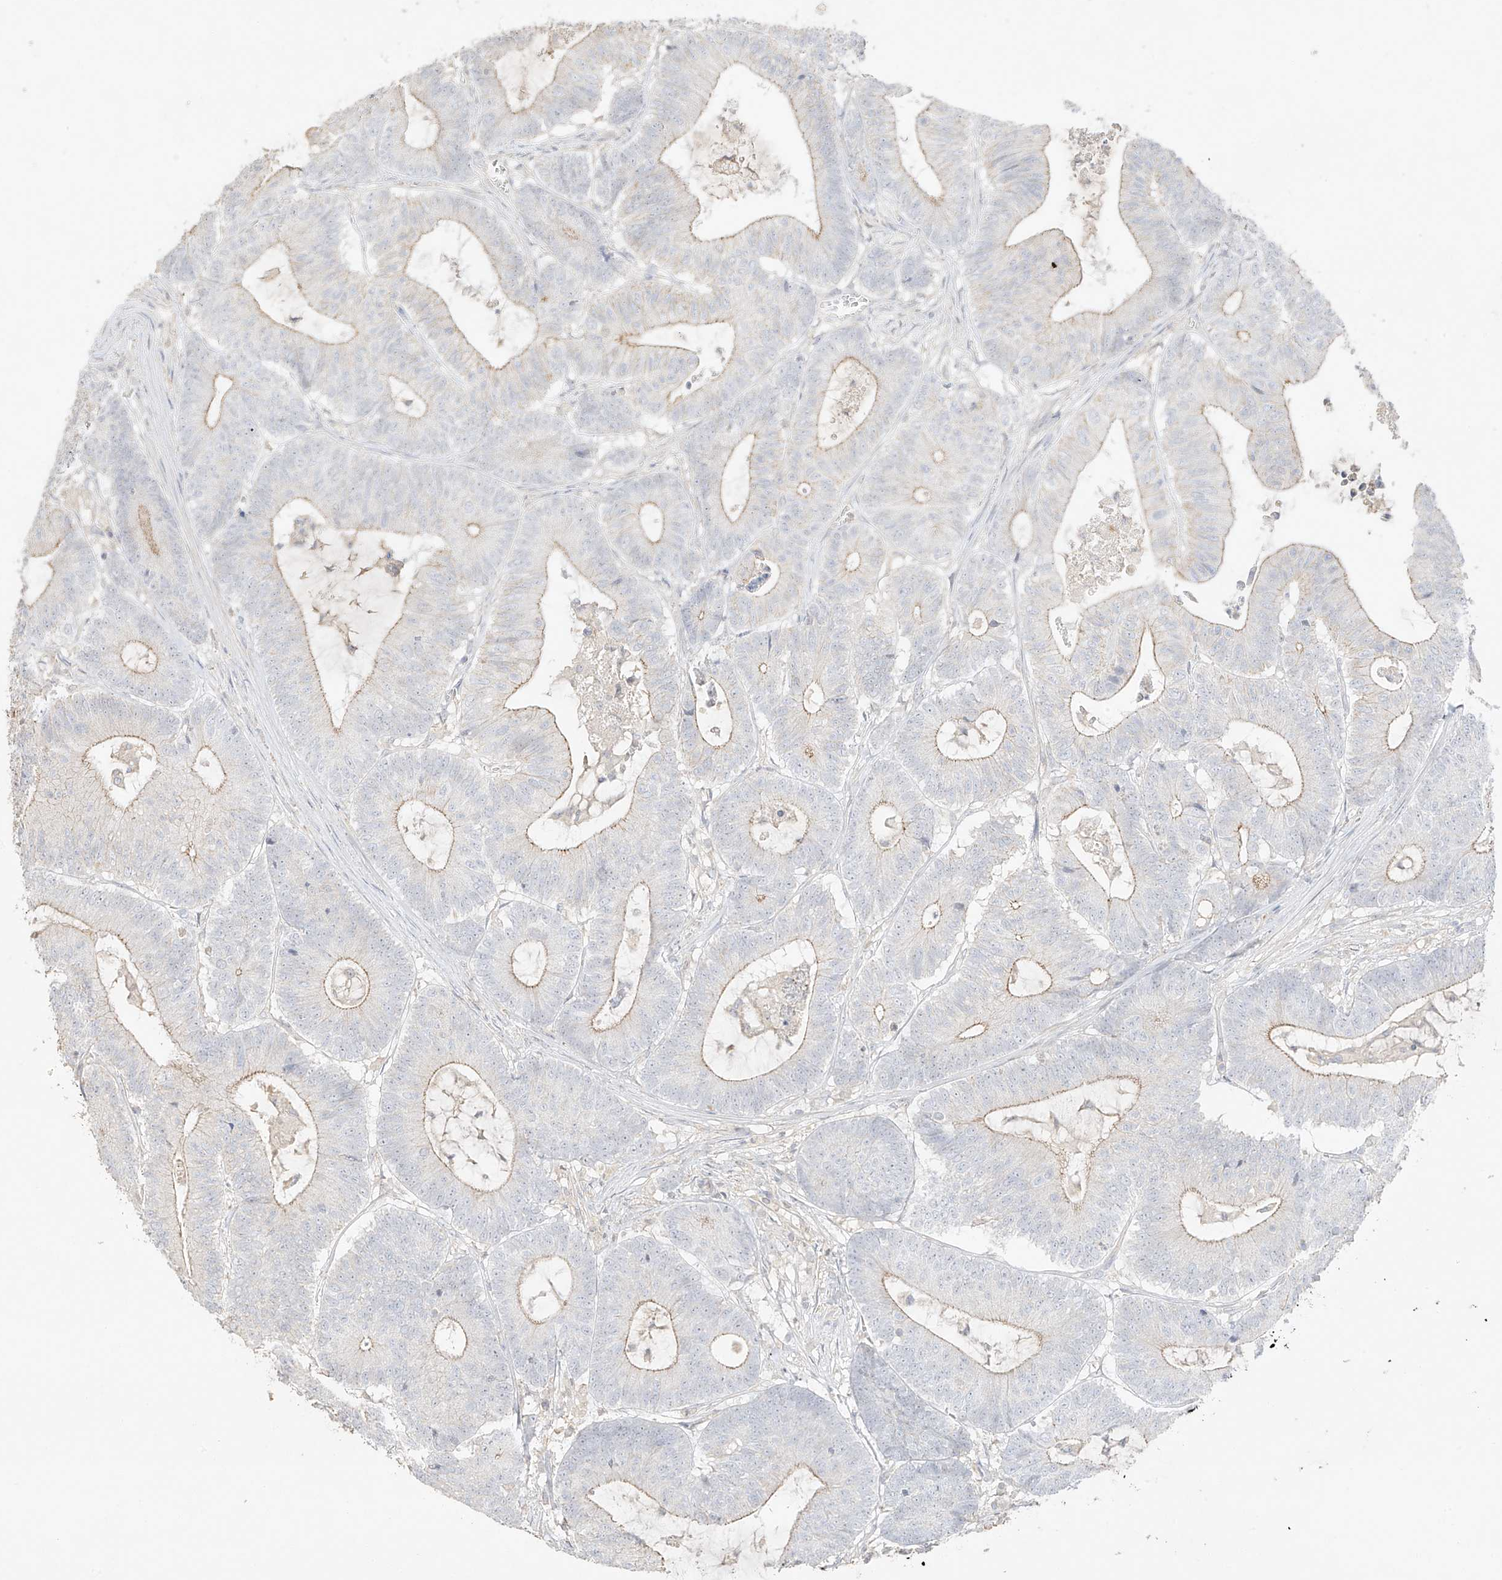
{"staining": {"intensity": "moderate", "quantity": "25%-75%", "location": "cytoplasmic/membranous"}, "tissue": "colorectal cancer", "cell_type": "Tumor cells", "image_type": "cancer", "snomed": [{"axis": "morphology", "description": "Adenocarcinoma, NOS"}, {"axis": "topography", "description": "Colon"}], "caption": "Colorectal adenocarcinoma stained for a protein (brown) reveals moderate cytoplasmic/membranous positive staining in approximately 25%-75% of tumor cells.", "gene": "ZBTB41", "patient": {"sex": "female", "age": 84}}